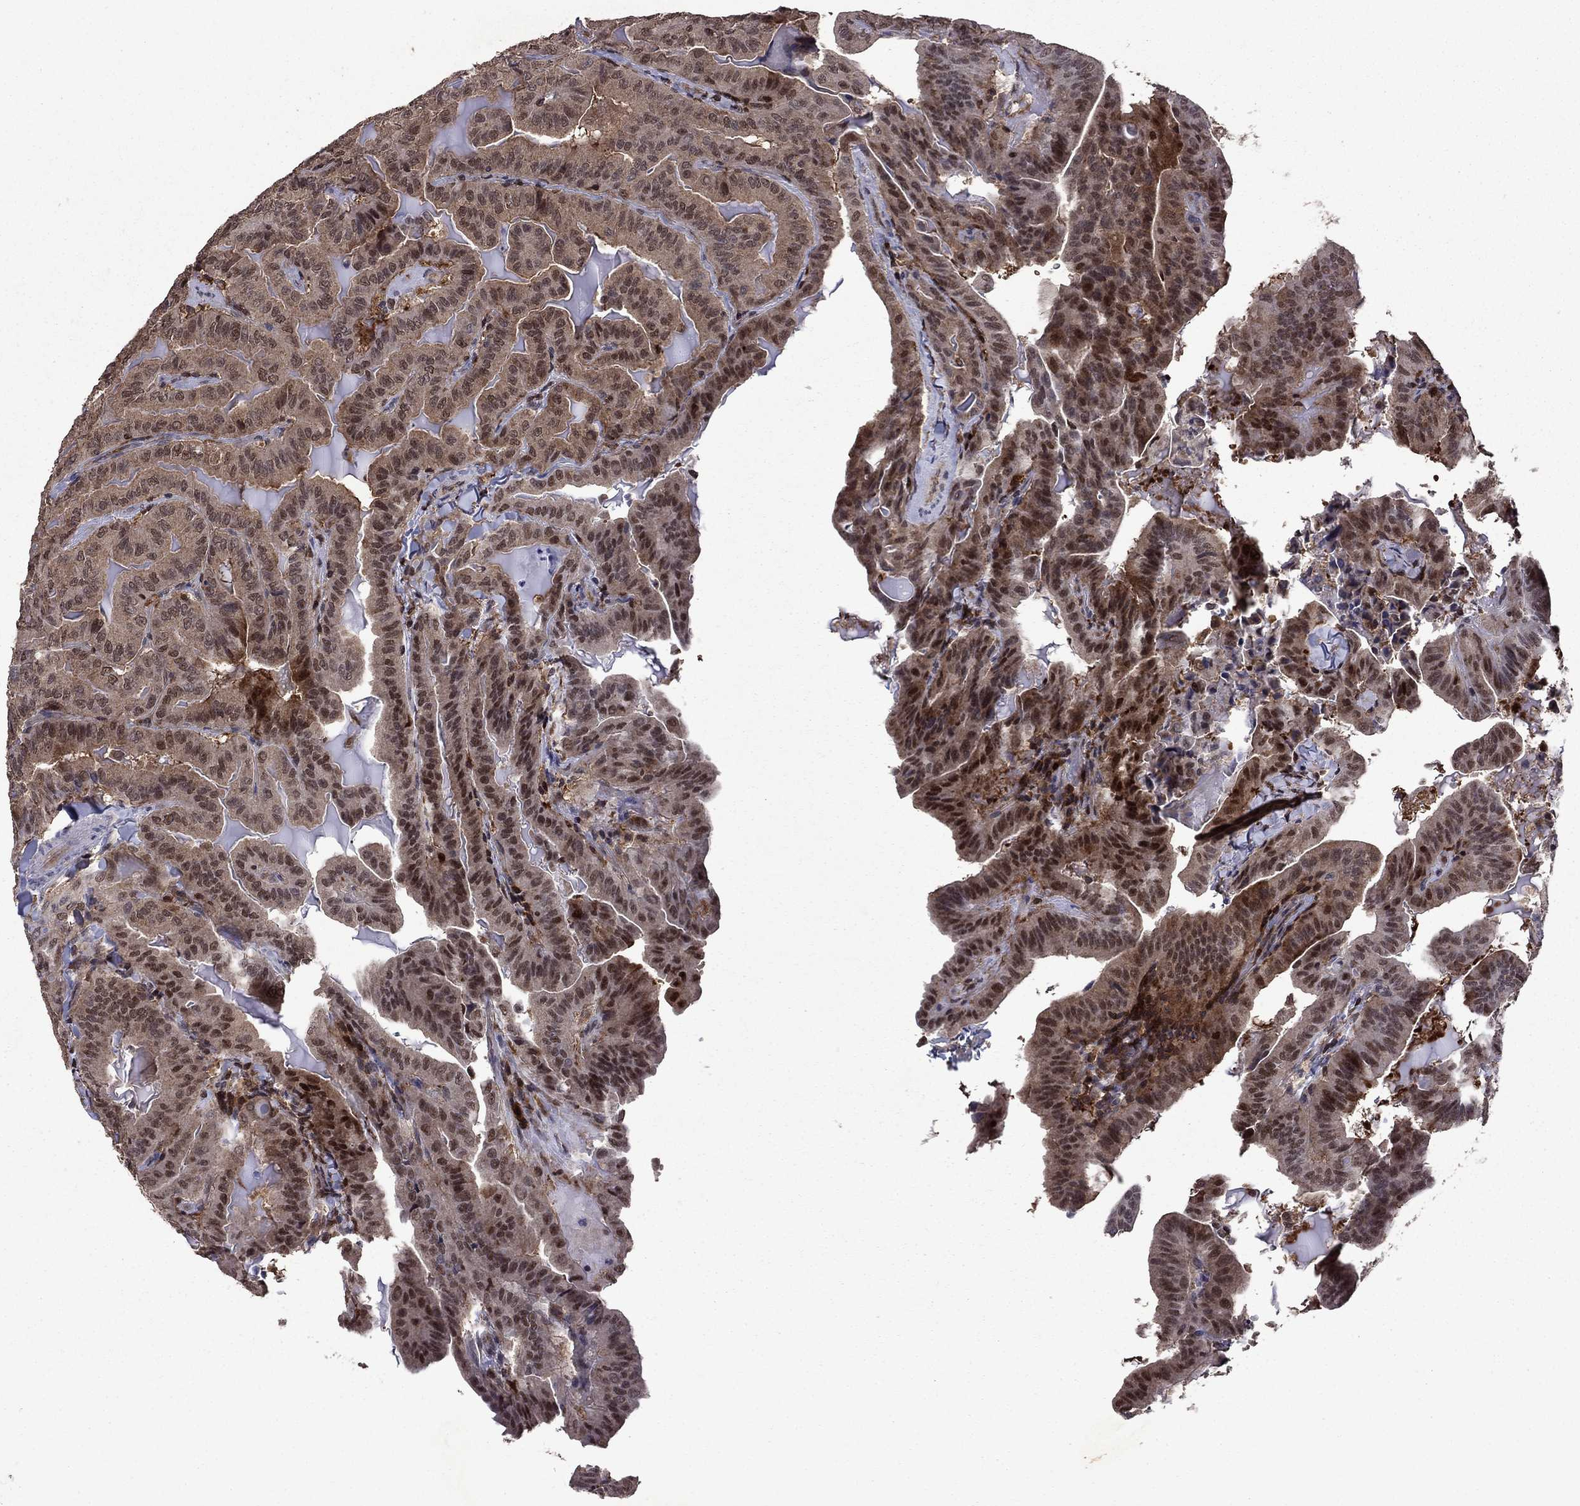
{"staining": {"intensity": "moderate", "quantity": "<25%", "location": "nuclear"}, "tissue": "thyroid cancer", "cell_type": "Tumor cells", "image_type": "cancer", "snomed": [{"axis": "morphology", "description": "Papillary adenocarcinoma, NOS"}, {"axis": "topography", "description": "Thyroid gland"}], "caption": "Tumor cells display low levels of moderate nuclear positivity in approximately <25% of cells in papillary adenocarcinoma (thyroid). The protein is stained brown, and the nuclei are stained in blue (DAB IHC with brightfield microscopy, high magnification).", "gene": "APPBP2", "patient": {"sex": "female", "age": 68}}